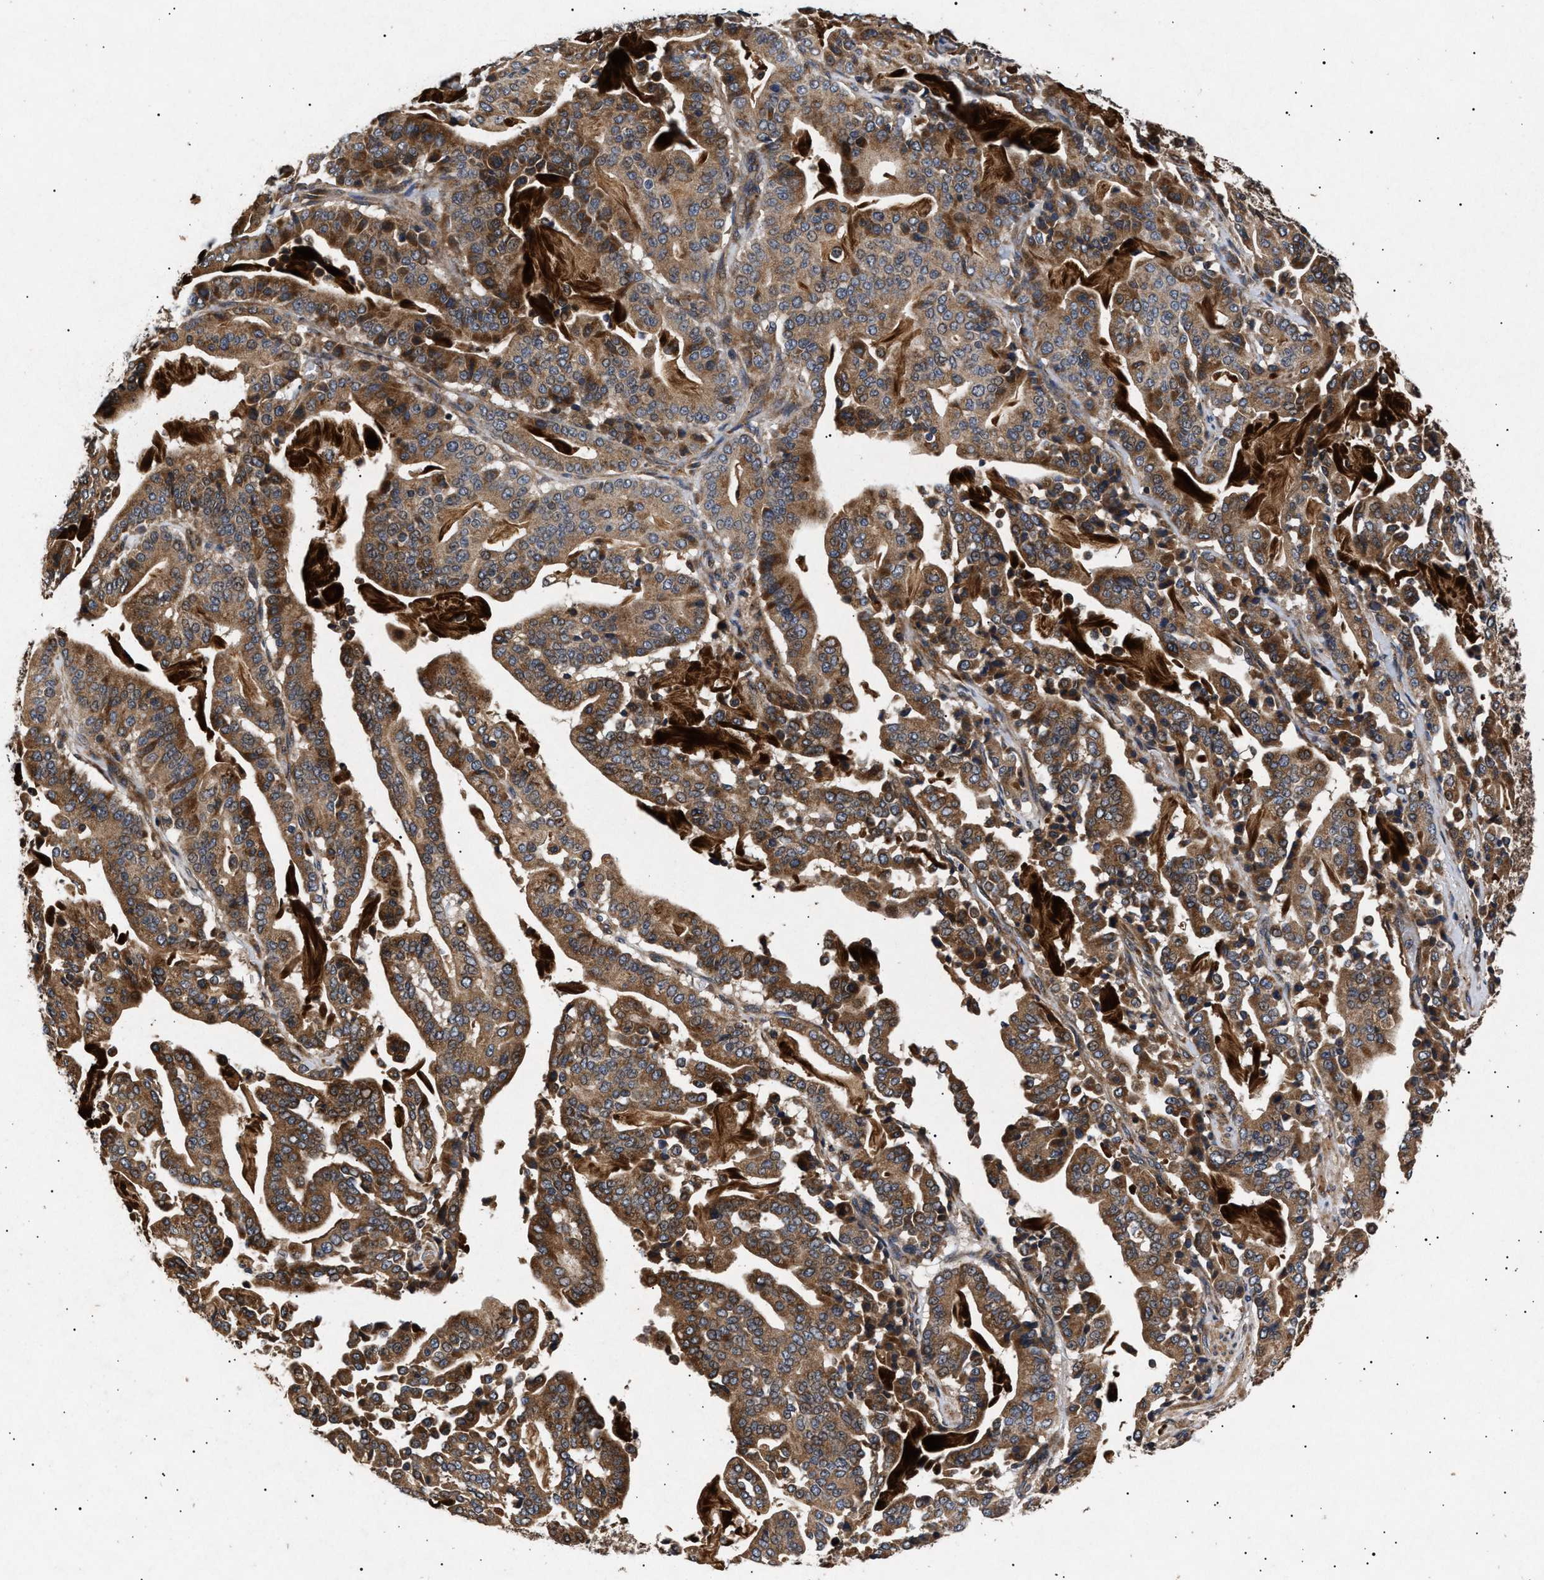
{"staining": {"intensity": "moderate", "quantity": ">75%", "location": "cytoplasmic/membranous"}, "tissue": "pancreatic cancer", "cell_type": "Tumor cells", "image_type": "cancer", "snomed": [{"axis": "morphology", "description": "Adenocarcinoma, NOS"}, {"axis": "topography", "description": "Pancreas"}], "caption": "Immunohistochemical staining of human adenocarcinoma (pancreatic) reveals moderate cytoplasmic/membranous protein positivity in about >75% of tumor cells.", "gene": "ITGB5", "patient": {"sex": "male", "age": 63}}